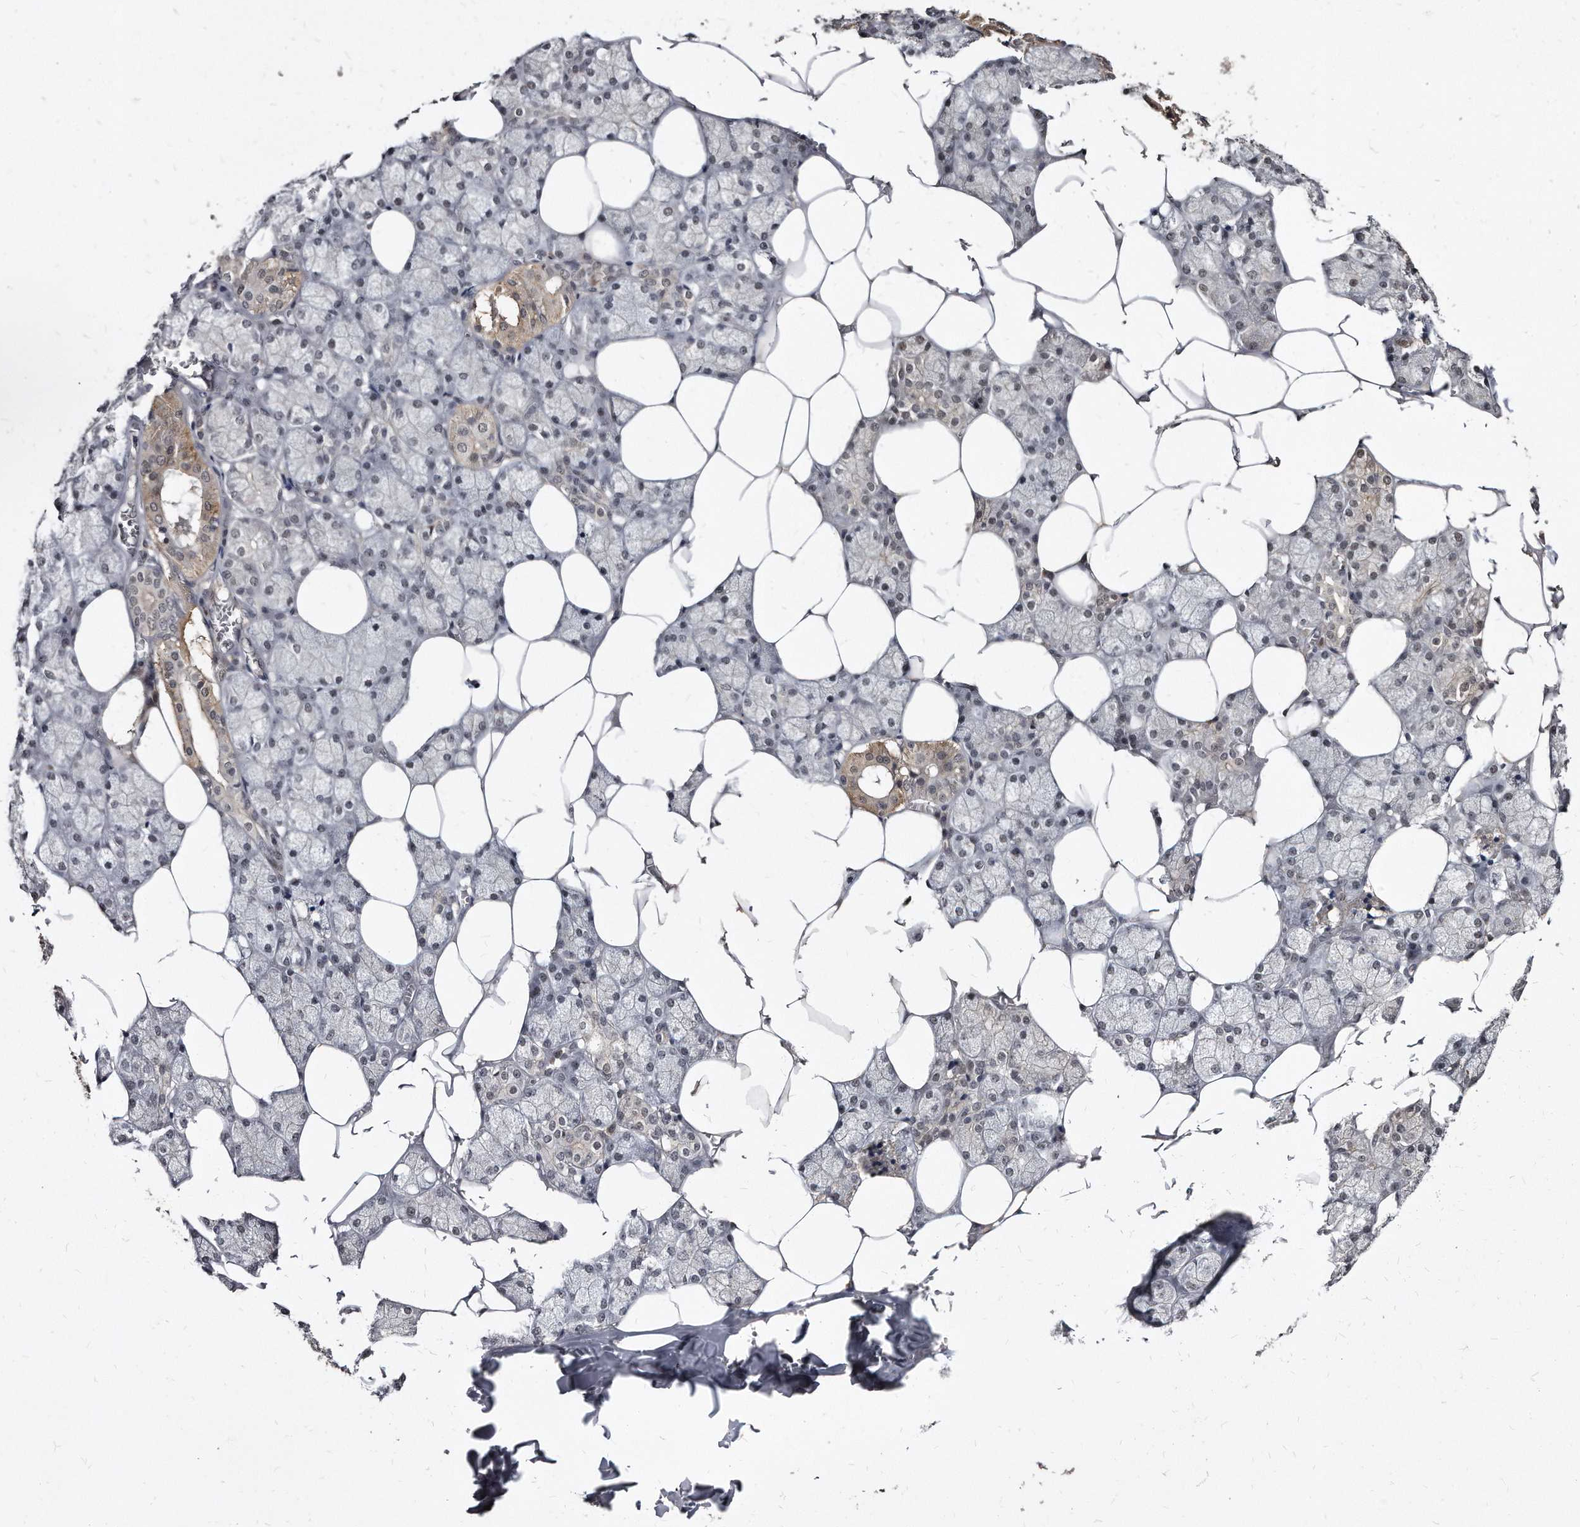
{"staining": {"intensity": "moderate", "quantity": "<25%", "location": "cytoplasmic/membranous"}, "tissue": "salivary gland", "cell_type": "Glandular cells", "image_type": "normal", "snomed": [{"axis": "morphology", "description": "Normal tissue, NOS"}, {"axis": "topography", "description": "Salivary gland"}], "caption": "Immunohistochemical staining of normal human salivary gland displays low levels of moderate cytoplasmic/membranous staining in about <25% of glandular cells. (Brightfield microscopy of DAB IHC at high magnification).", "gene": "KLHDC3", "patient": {"sex": "male", "age": 62}}